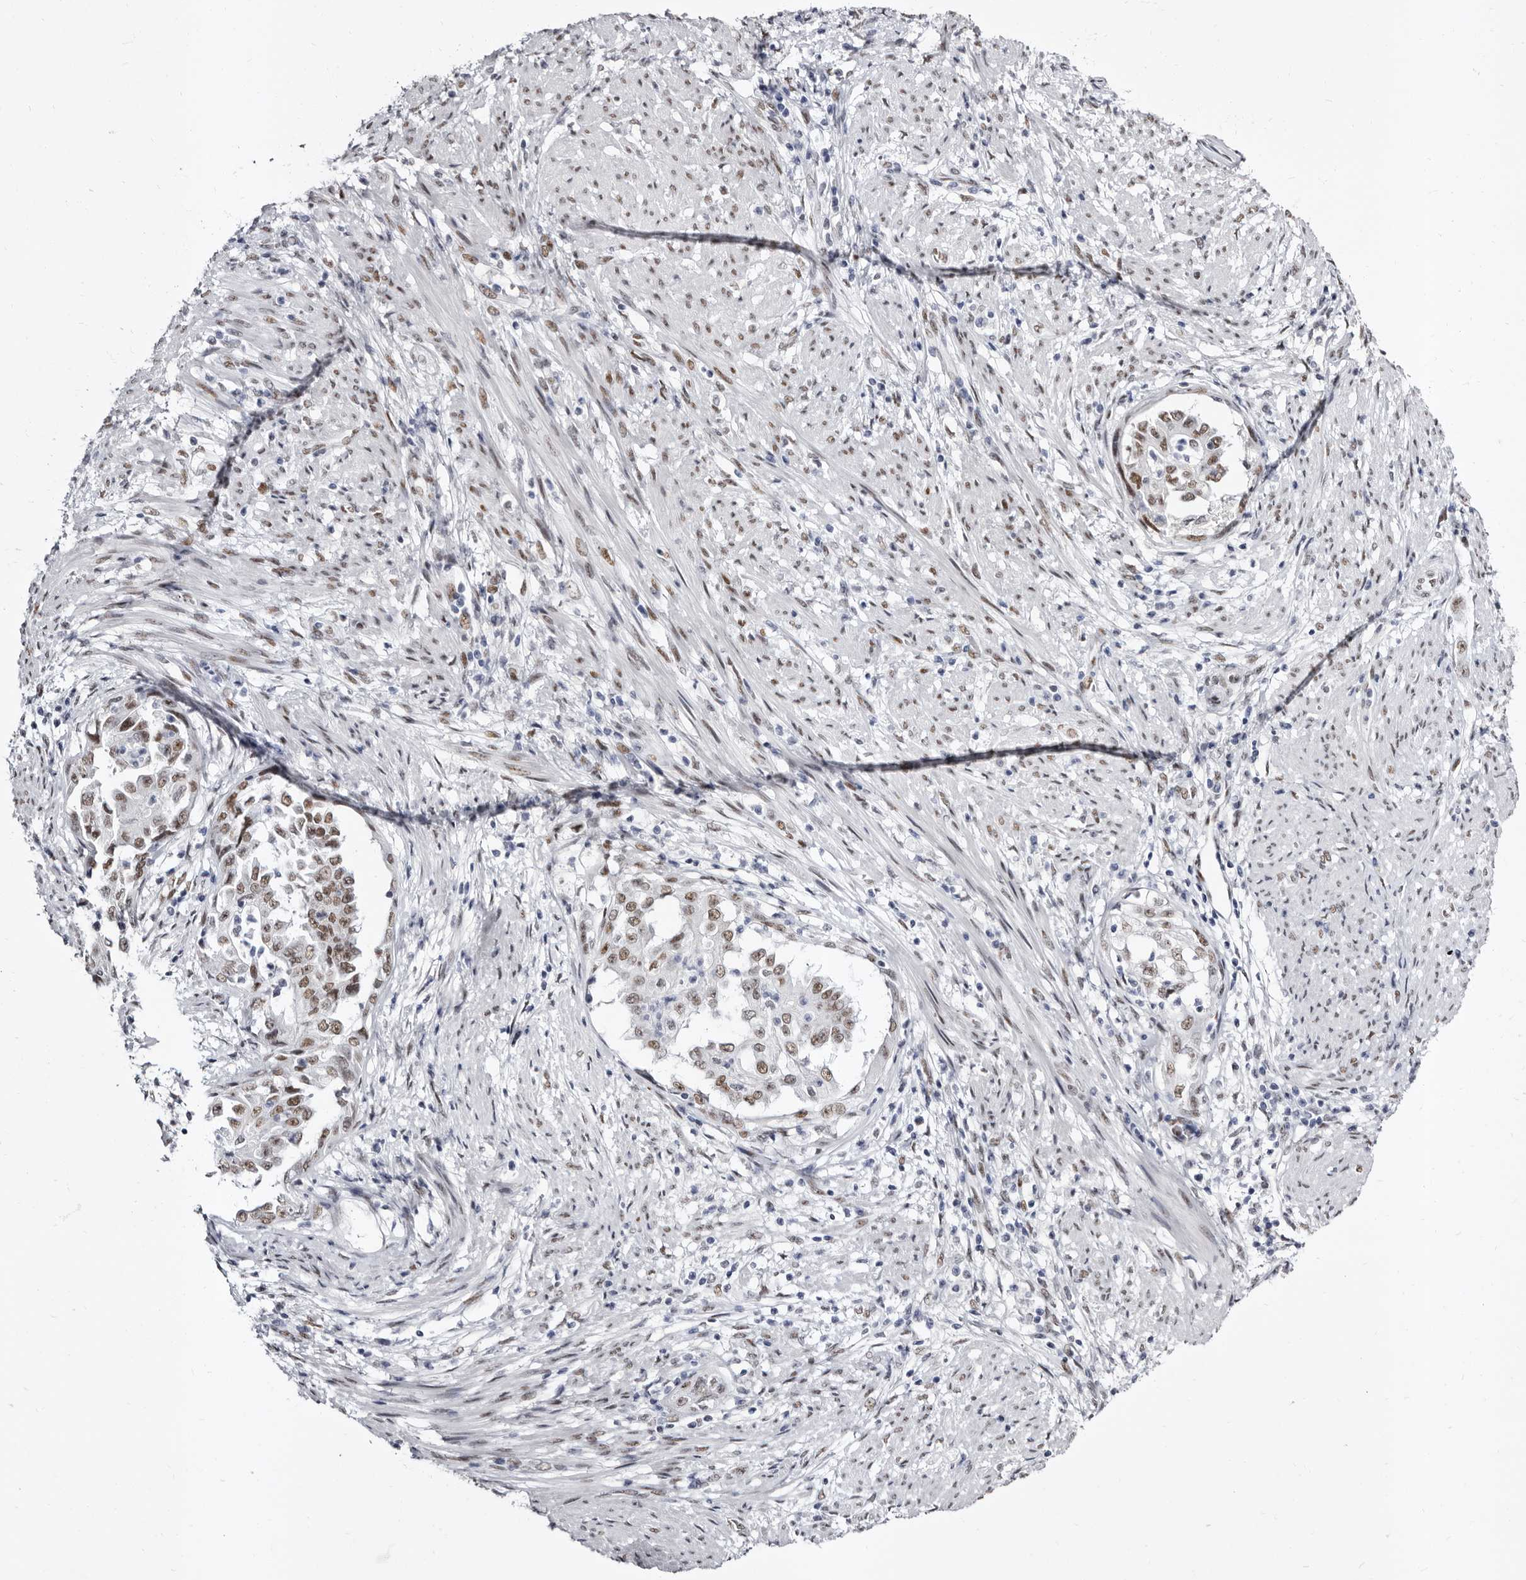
{"staining": {"intensity": "moderate", "quantity": ">75%", "location": "nuclear"}, "tissue": "endometrial cancer", "cell_type": "Tumor cells", "image_type": "cancer", "snomed": [{"axis": "morphology", "description": "Adenocarcinoma, NOS"}, {"axis": "topography", "description": "Endometrium"}], "caption": "Brown immunohistochemical staining in adenocarcinoma (endometrial) displays moderate nuclear expression in about >75% of tumor cells.", "gene": "ZNF326", "patient": {"sex": "female", "age": 85}}